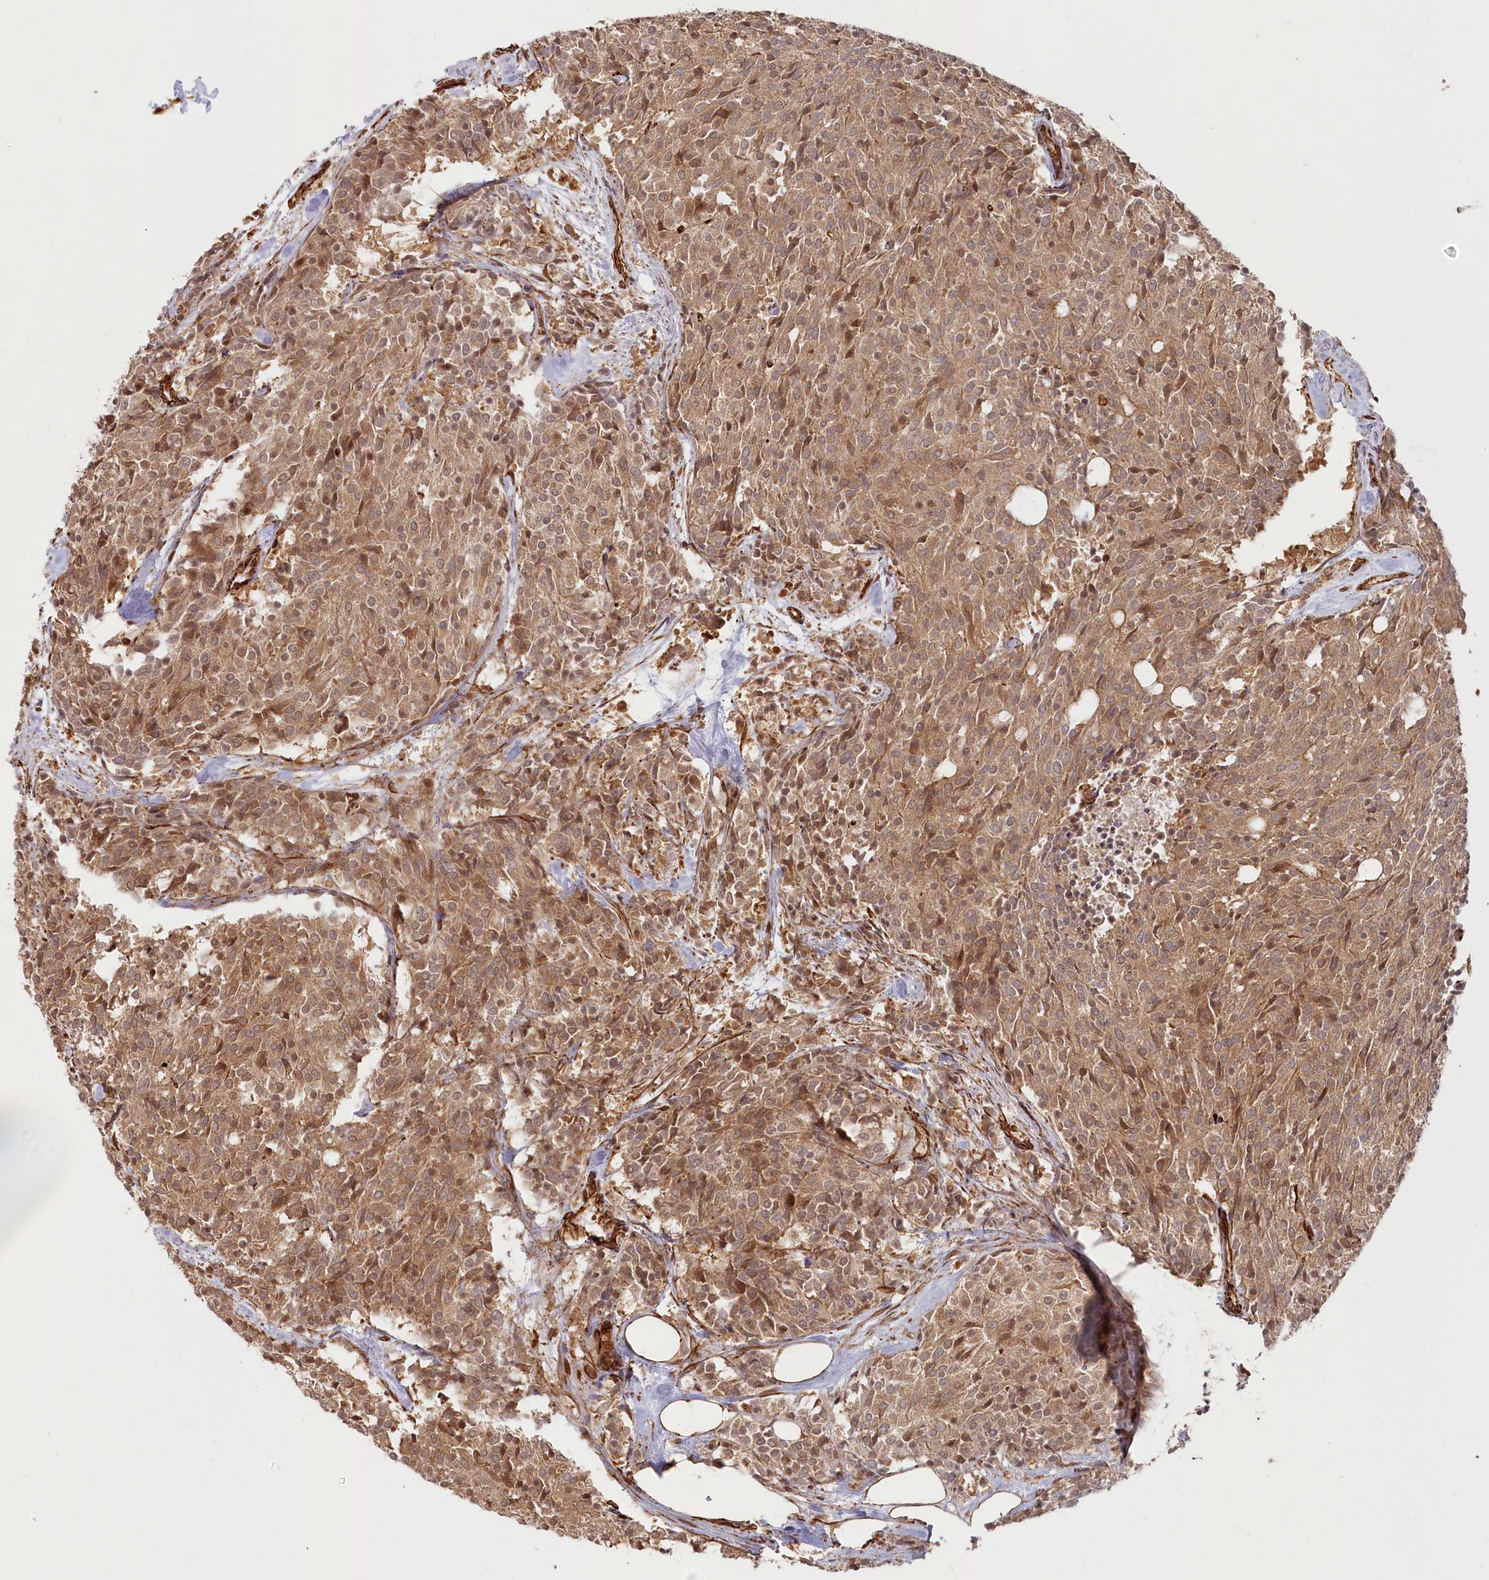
{"staining": {"intensity": "moderate", "quantity": ">75%", "location": "cytoplasmic/membranous"}, "tissue": "carcinoid", "cell_type": "Tumor cells", "image_type": "cancer", "snomed": [{"axis": "morphology", "description": "Carcinoid, malignant, NOS"}, {"axis": "topography", "description": "Pancreas"}], "caption": "A brown stain shows moderate cytoplasmic/membranous expression of a protein in carcinoid (malignant) tumor cells.", "gene": "TTC1", "patient": {"sex": "female", "age": 54}}